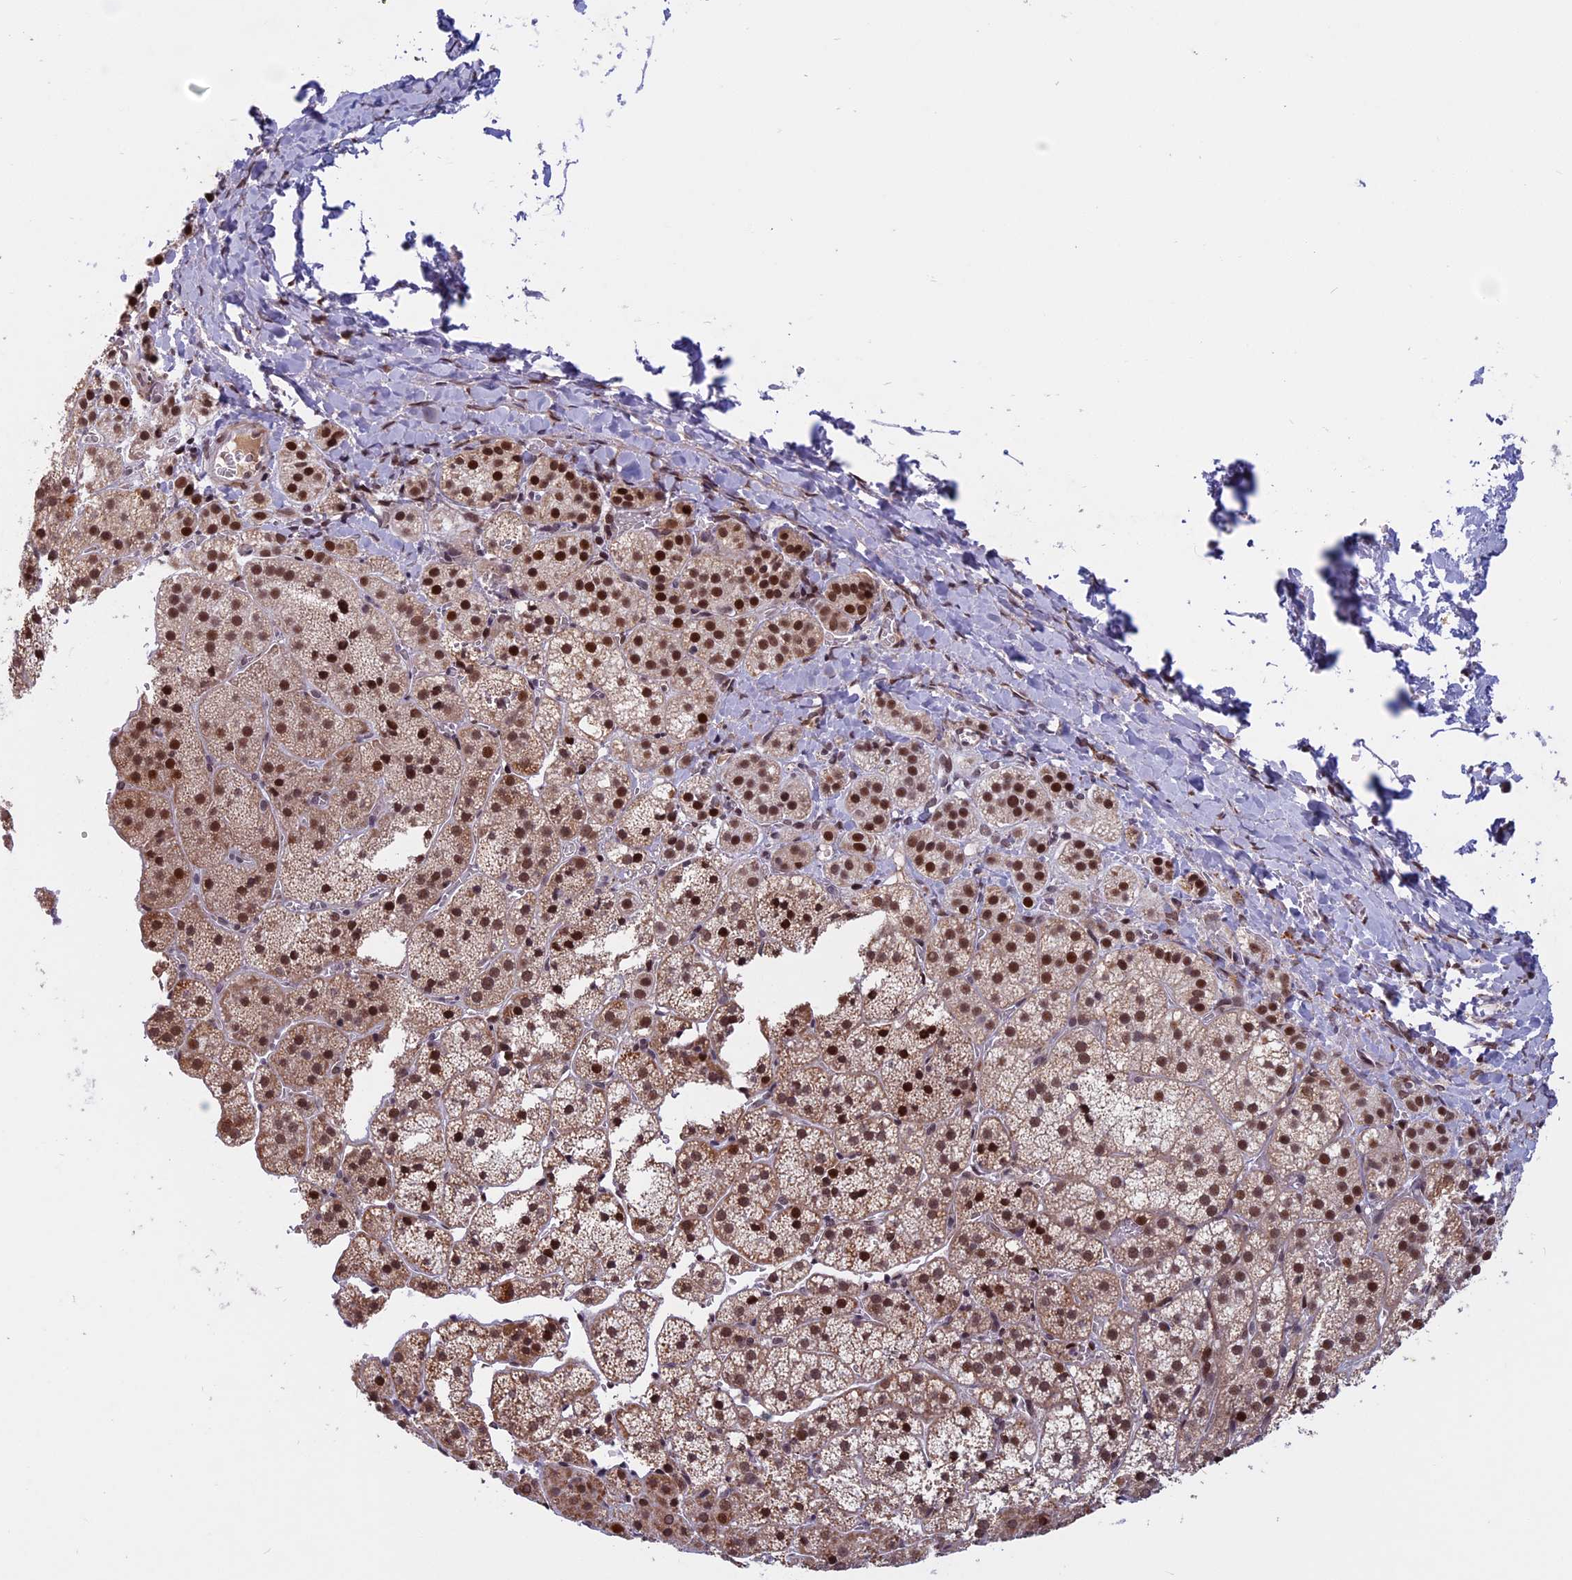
{"staining": {"intensity": "moderate", "quantity": ">75%", "location": "nuclear"}, "tissue": "adrenal gland", "cell_type": "Glandular cells", "image_type": "normal", "snomed": [{"axis": "morphology", "description": "Normal tissue, NOS"}, {"axis": "topography", "description": "Adrenal gland"}], "caption": "DAB (3,3'-diaminobenzidine) immunohistochemical staining of normal human adrenal gland shows moderate nuclear protein staining in about >75% of glandular cells.", "gene": "CDC7", "patient": {"sex": "female", "age": 44}}